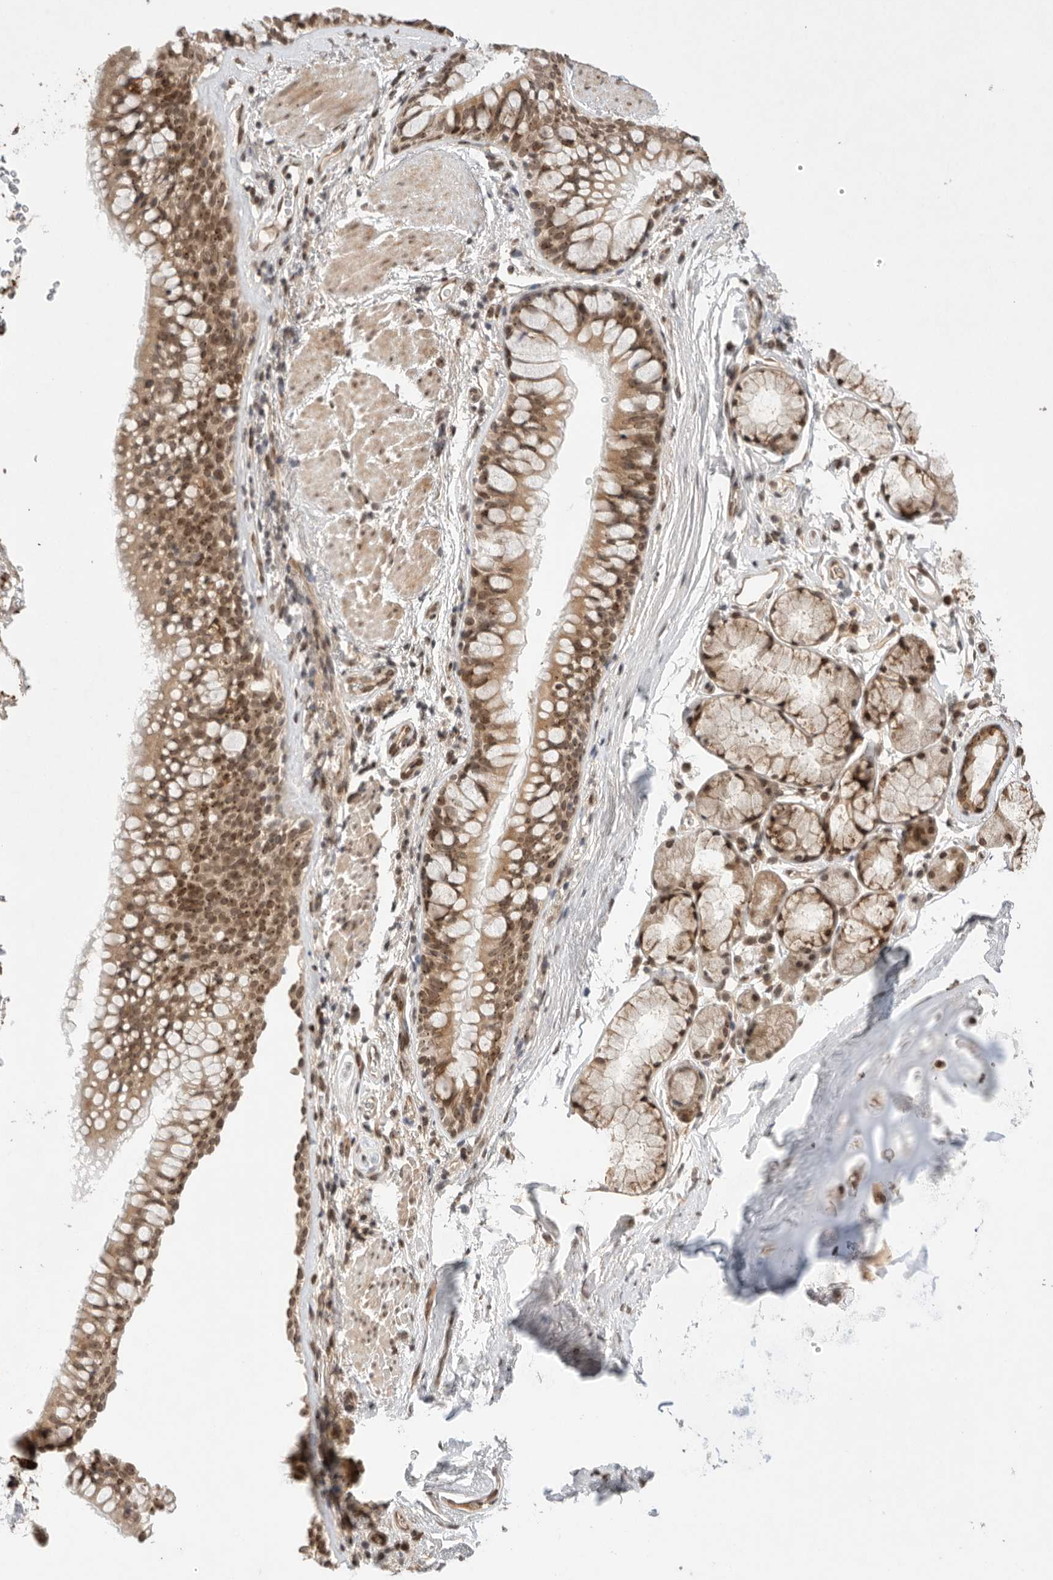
{"staining": {"intensity": "moderate", "quantity": ">75%", "location": "cytoplasmic/membranous,nuclear"}, "tissue": "bronchus", "cell_type": "Respiratory epithelial cells", "image_type": "normal", "snomed": [{"axis": "morphology", "description": "Normal tissue, NOS"}, {"axis": "topography", "description": "Cartilage tissue"}, {"axis": "topography", "description": "Bronchus"}], "caption": "Bronchus stained for a protein (brown) shows moderate cytoplasmic/membranous,nuclear positive positivity in about >75% of respiratory epithelial cells.", "gene": "LEMD3", "patient": {"sex": "female", "age": 53}}